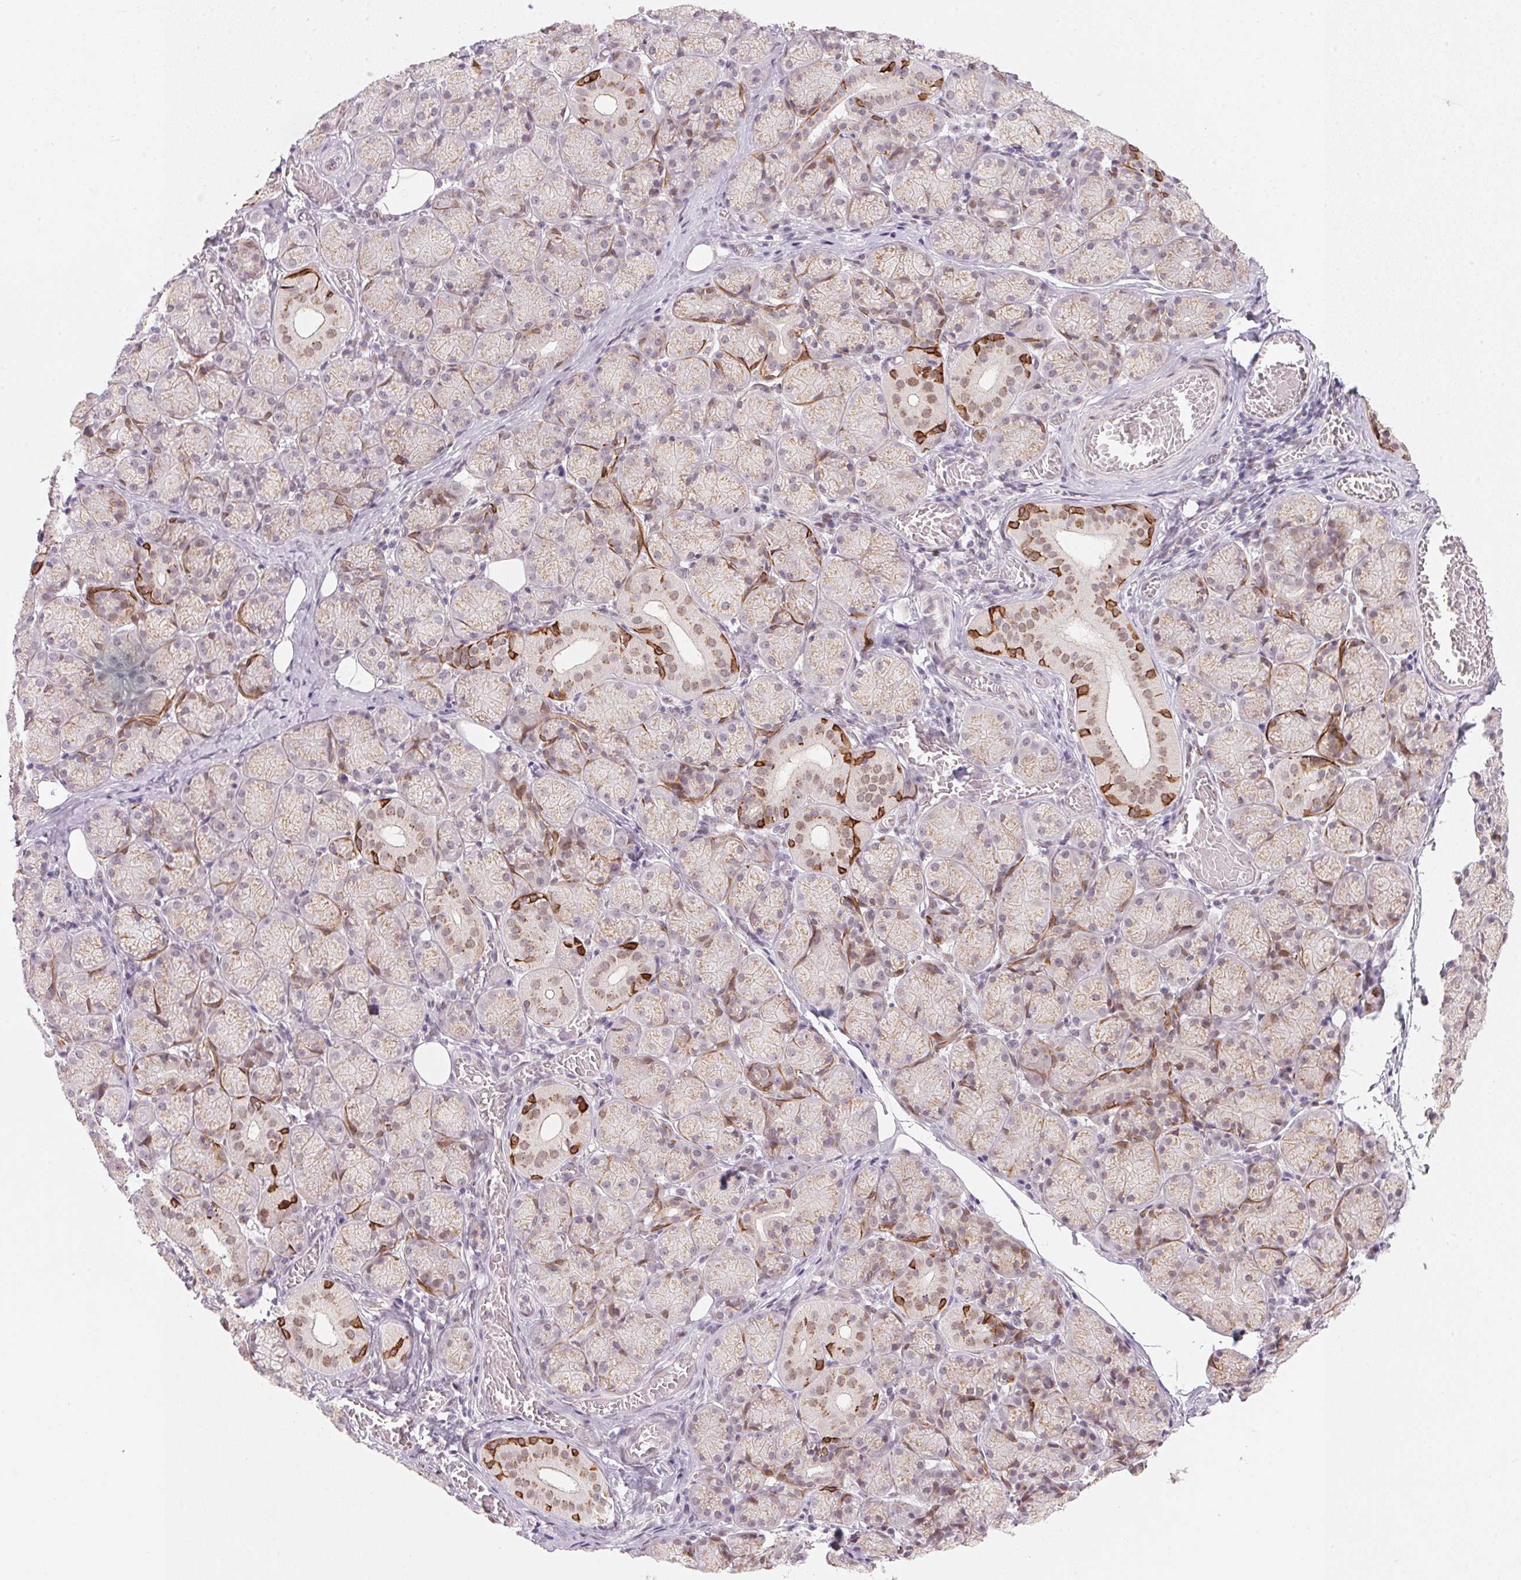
{"staining": {"intensity": "moderate", "quantity": "<25%", "location": "cytoplasmic/membranous,nuclear"}, "tissue": "salivary gland", "cell_type": "Glandular cells", "image_type": "normal", "snomed": [{"axis": "morphology", "description": "Normal tissue, NOS"}, {"axis": "topography", "description": "Salivary gland"}, {"axis": "topography", "description": "Peripheral nerve tissue"}], "caption": "A low amount of moderate cytoplasmic/membranous,nuclear staining is present in about <25% of glandular cells in normal salivary gland.", "gene": "RAB22A", "patient": {"sex": "female", "age": 24}}